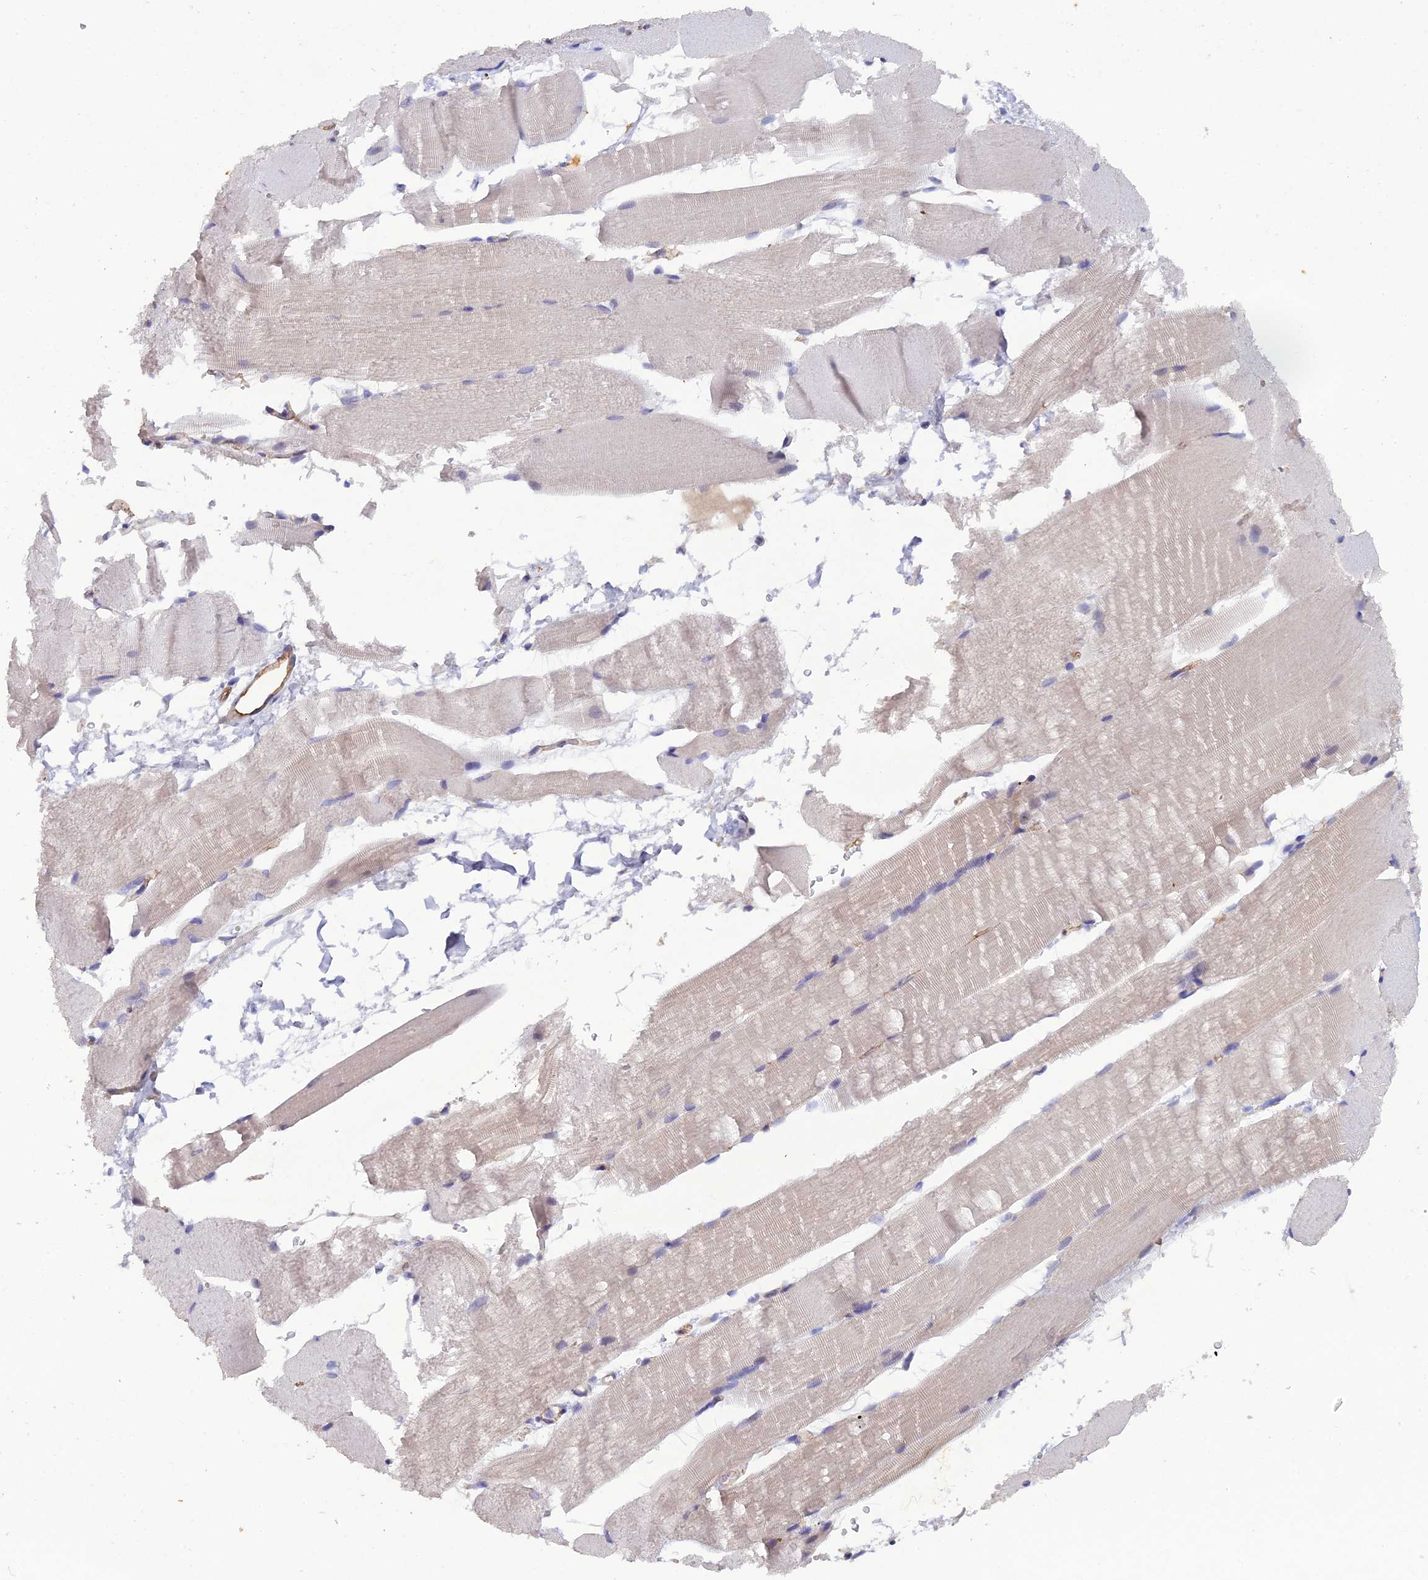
{"staining": {"intensity": "negative", "quantity": "none", "location": "none"}, "tissue": "skeletal muscle", "cell_type": "Myocytes", "image_type": "normal", "snomed": [{"axis": "morphology", "description": "Normal tissue, NOS"}, {"axis": "topography", "description": "Skeletal muscle"}, {"axis": "topography", "description": "Parathyroid gland"}], "caption": "High power microscopy image of an immunohistochemistry image of unremarkable skeletal muscle, revealing no significant positivity in myocytes. (DAB immunohistochemistry (IHC) visualized using brightfield microscopy, high magnification).", "gene": "CFAP47", "patient": {"sex": "female", "age": 37}}